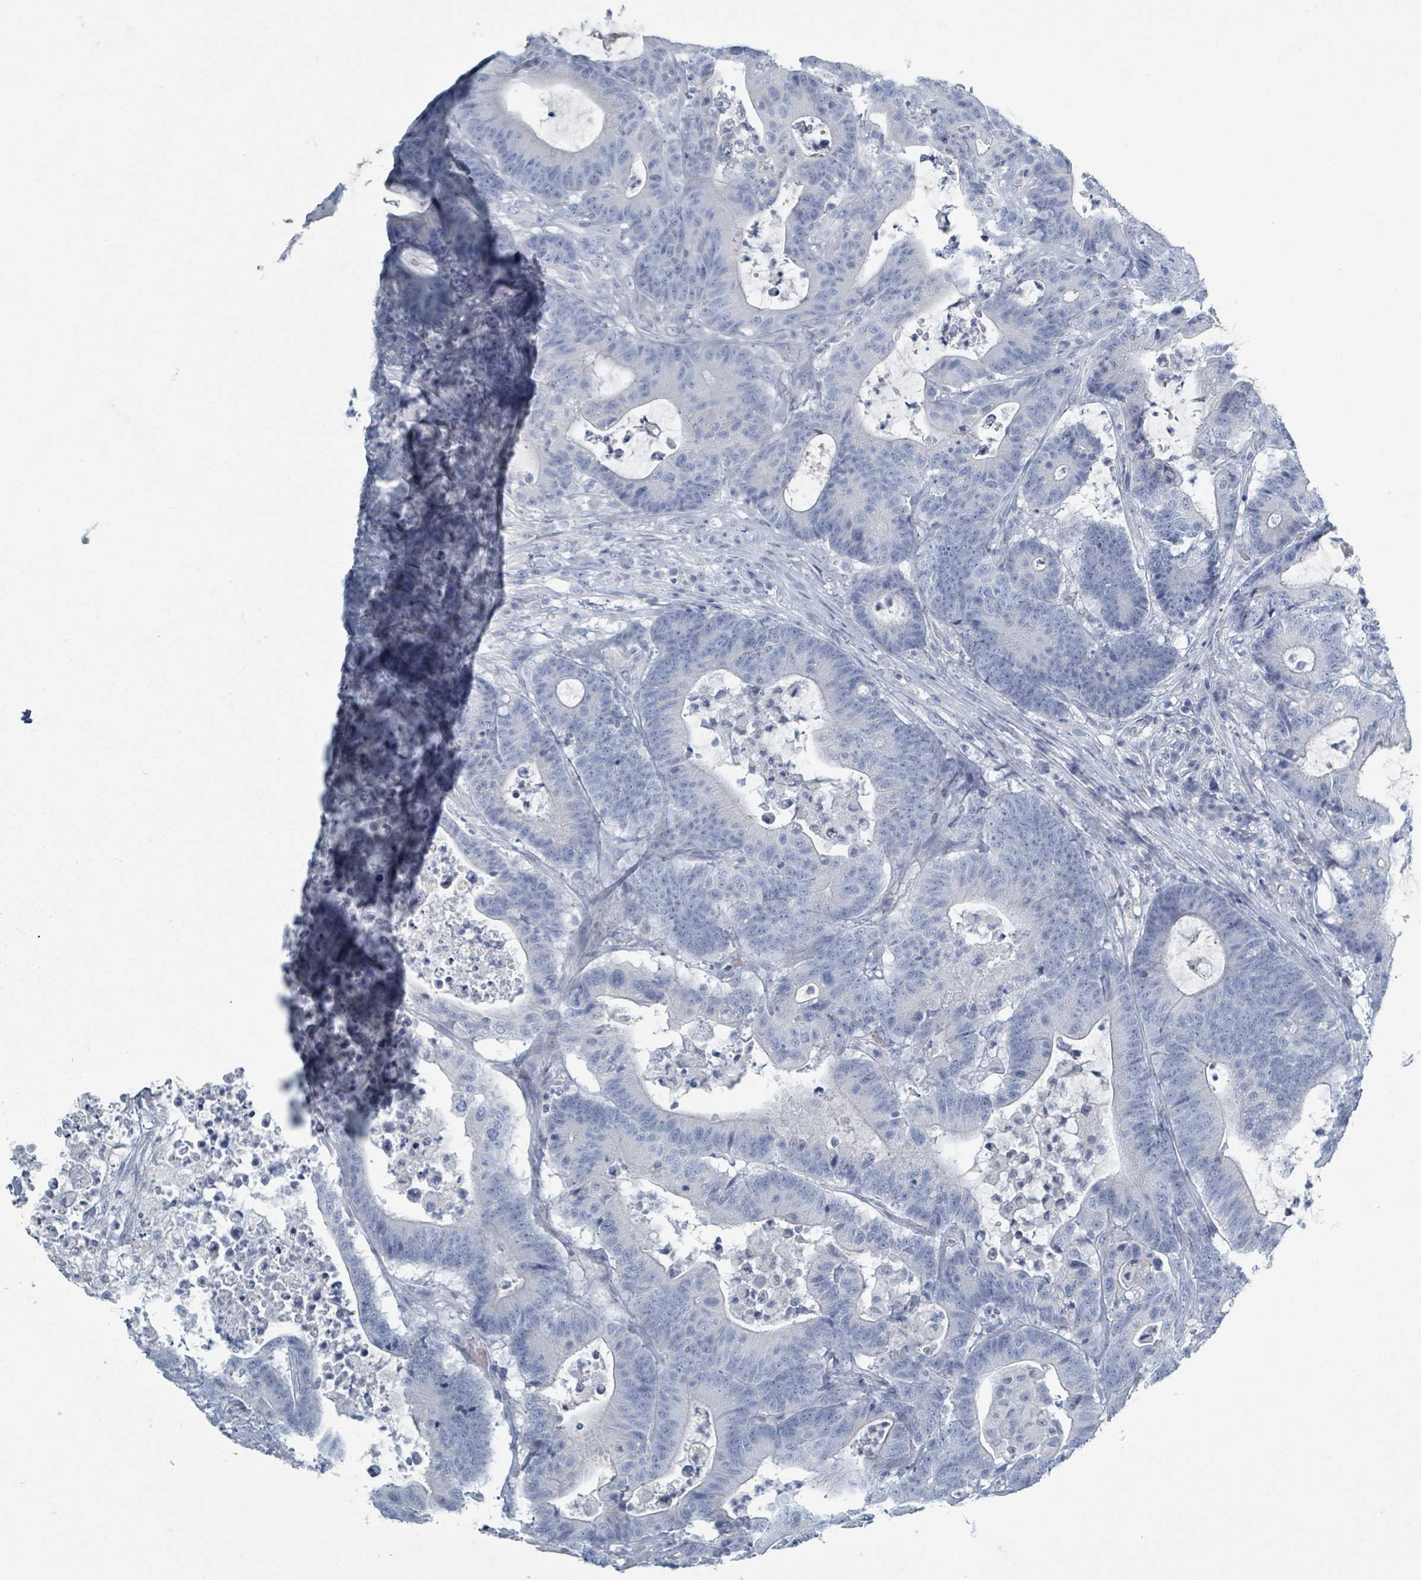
{"staining": {"intensity": "negative", "quantity": "none", "location": "none"}, "tissue": "colorectal cancer", "cell_type": "Tumor cells", "image_type": "cancer", "snomed": [{"axis": "morphology", "description": "Adenocarcinoma, NOS"}, {"axis": "topography", "description": "Colon"}], "caption": "Tumor cells are negative for brown protein staining in adenocarcinoma (colorectal).", "gene": "HEATR5A", "patient": {"sex": "female", "age": 84}}